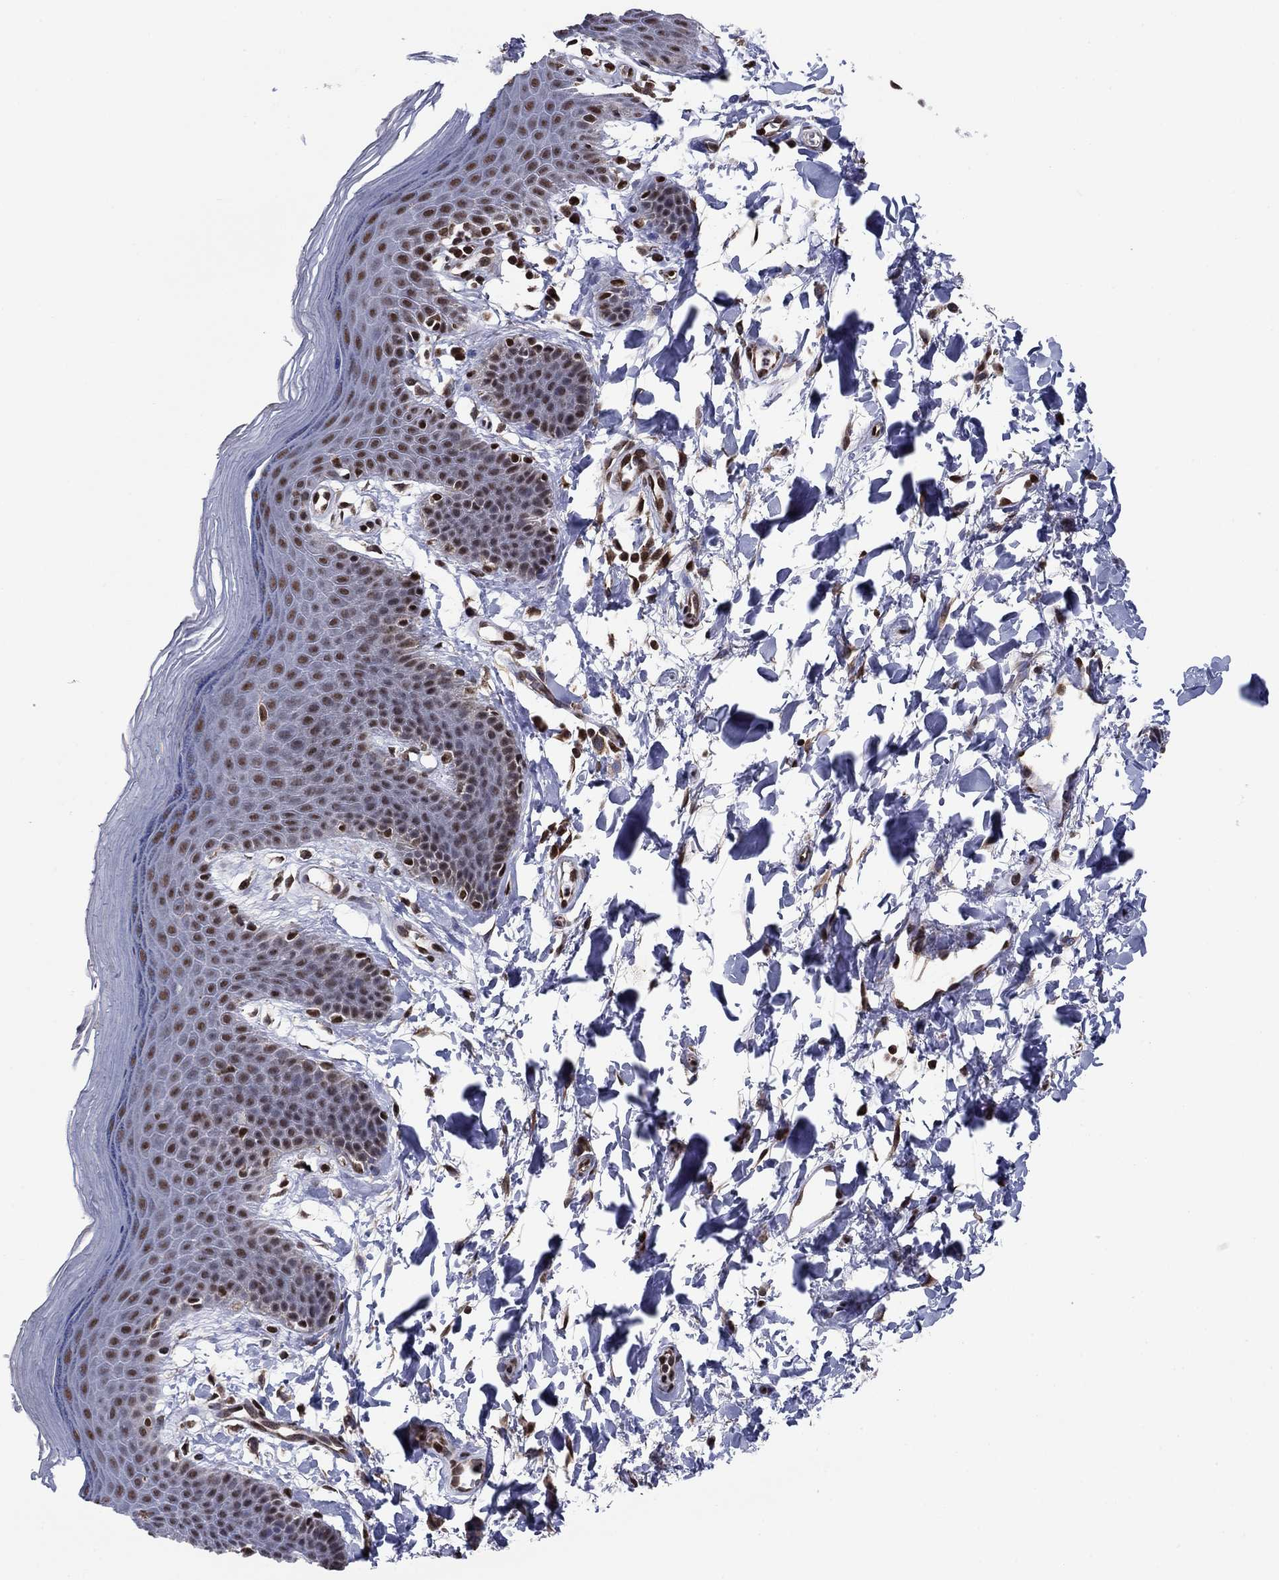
{"staining": {"intensity": "moderate", "quantity": ">75%", "location": "nuclear"}, "tissue": "skin", "cell_type": "Epidermal cells", "image_type": "normal", "snomed": [{"axis": "morphology", "description": "Normal tissue, NOS"}, {"axis": "topography", "description": "Anal"}], "caption": "The photomicrograph reveals a brown stain indicating the presence of a protein in the nuclear of epidermal cells in skin.", "gene": "N4BP2", "patient": {"sex": "male", "age": 53}}